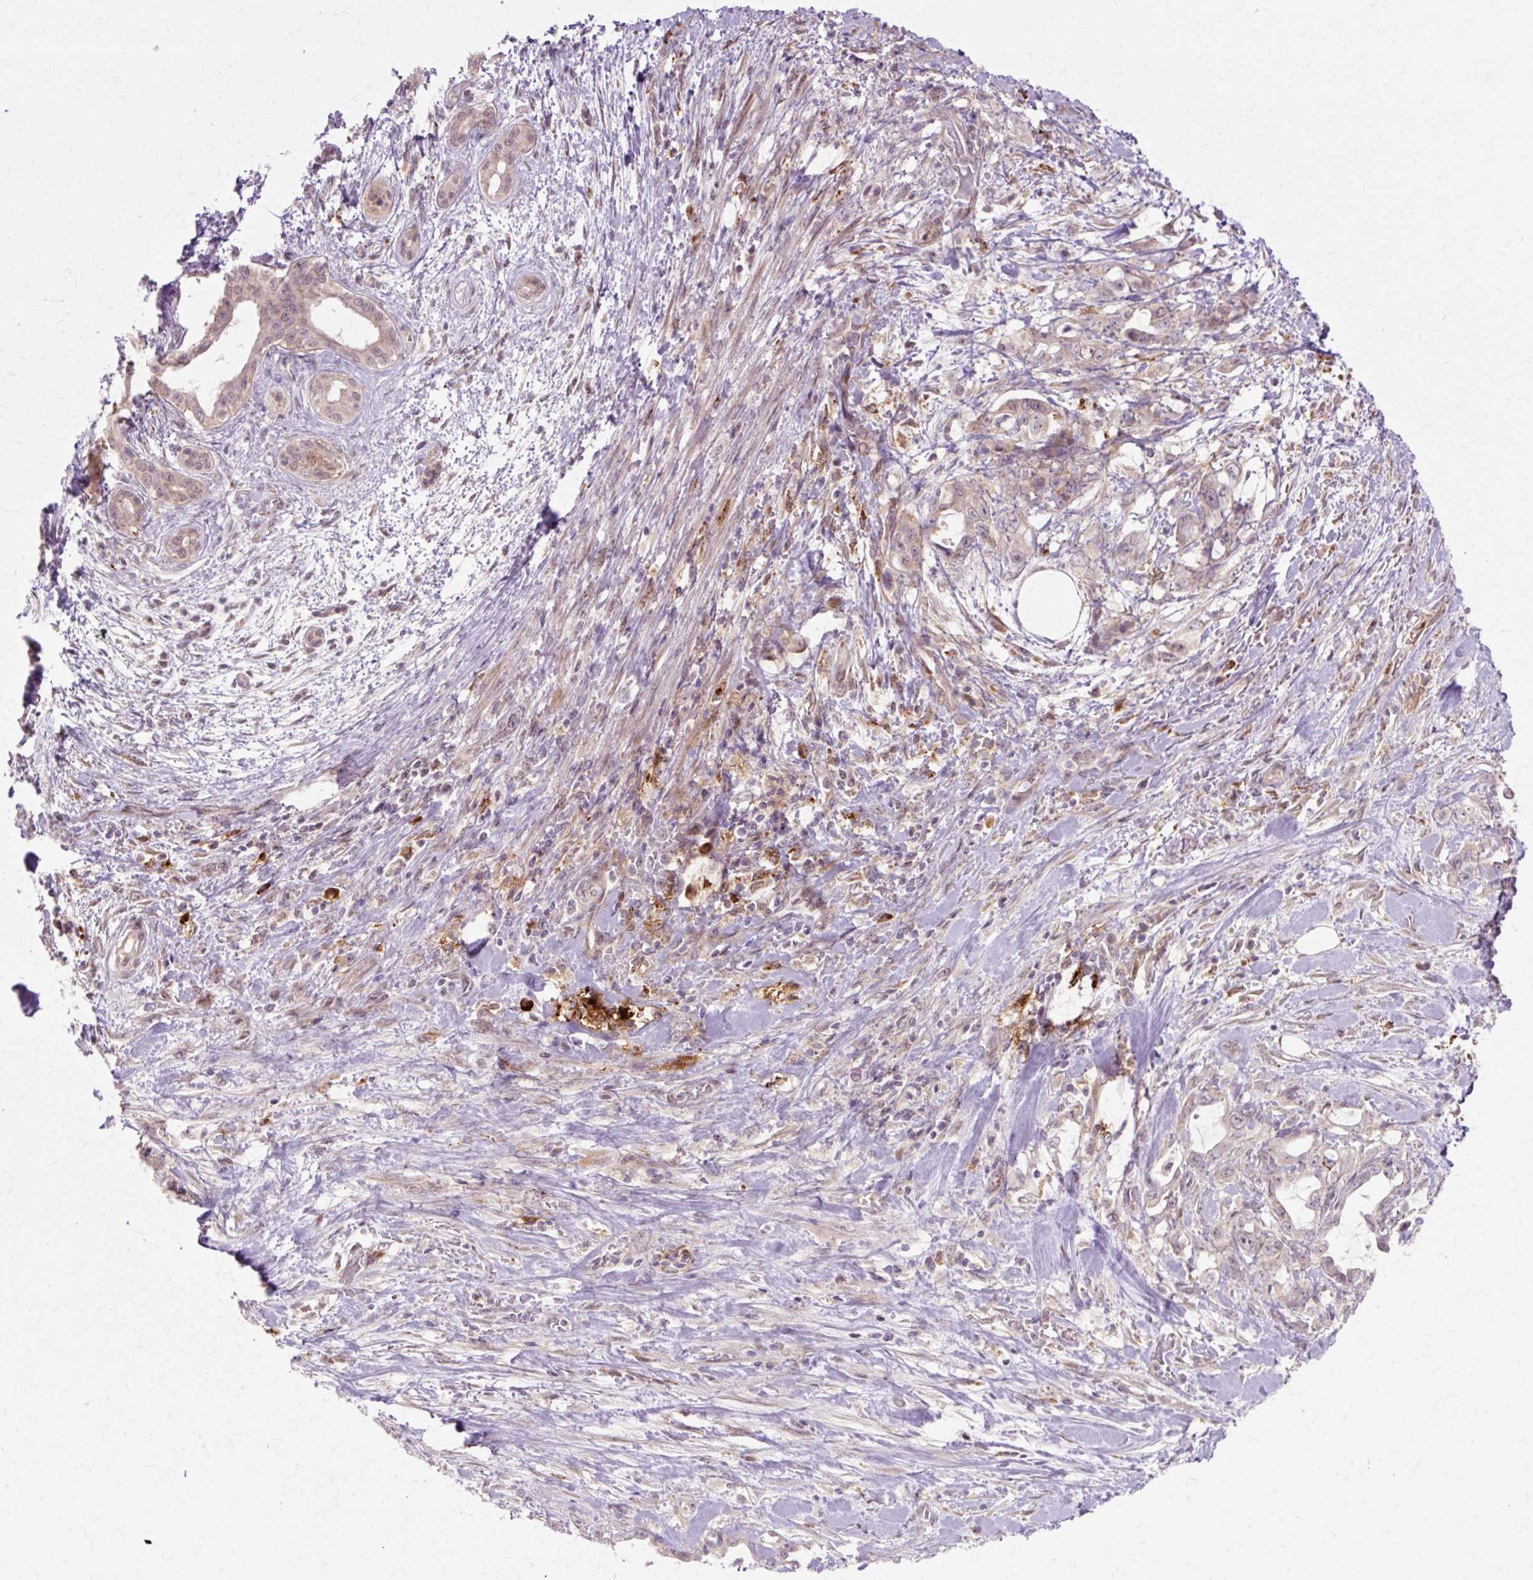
{"staining": {"intensity": "weak", "quantity": "<25%", "location": "cytoplasmic/membranous"}, "tissue": "pancreatic cancer", "cell_type": "Tumor cells", "image_type": "cancer", "snomed": [{"axis": "morphology", "description": "Adenocarcinoma, NOS"}, {"axis": "topography", "description": "Pancreas"}], "caption": "There is no significant positivity in tumor cells of pancreatic cancer. (Immunohistochemistry, brightfield microscopy, high magnification).", "gene": "GEMIN2", "patient": {"sex": "female", "age": 61}}